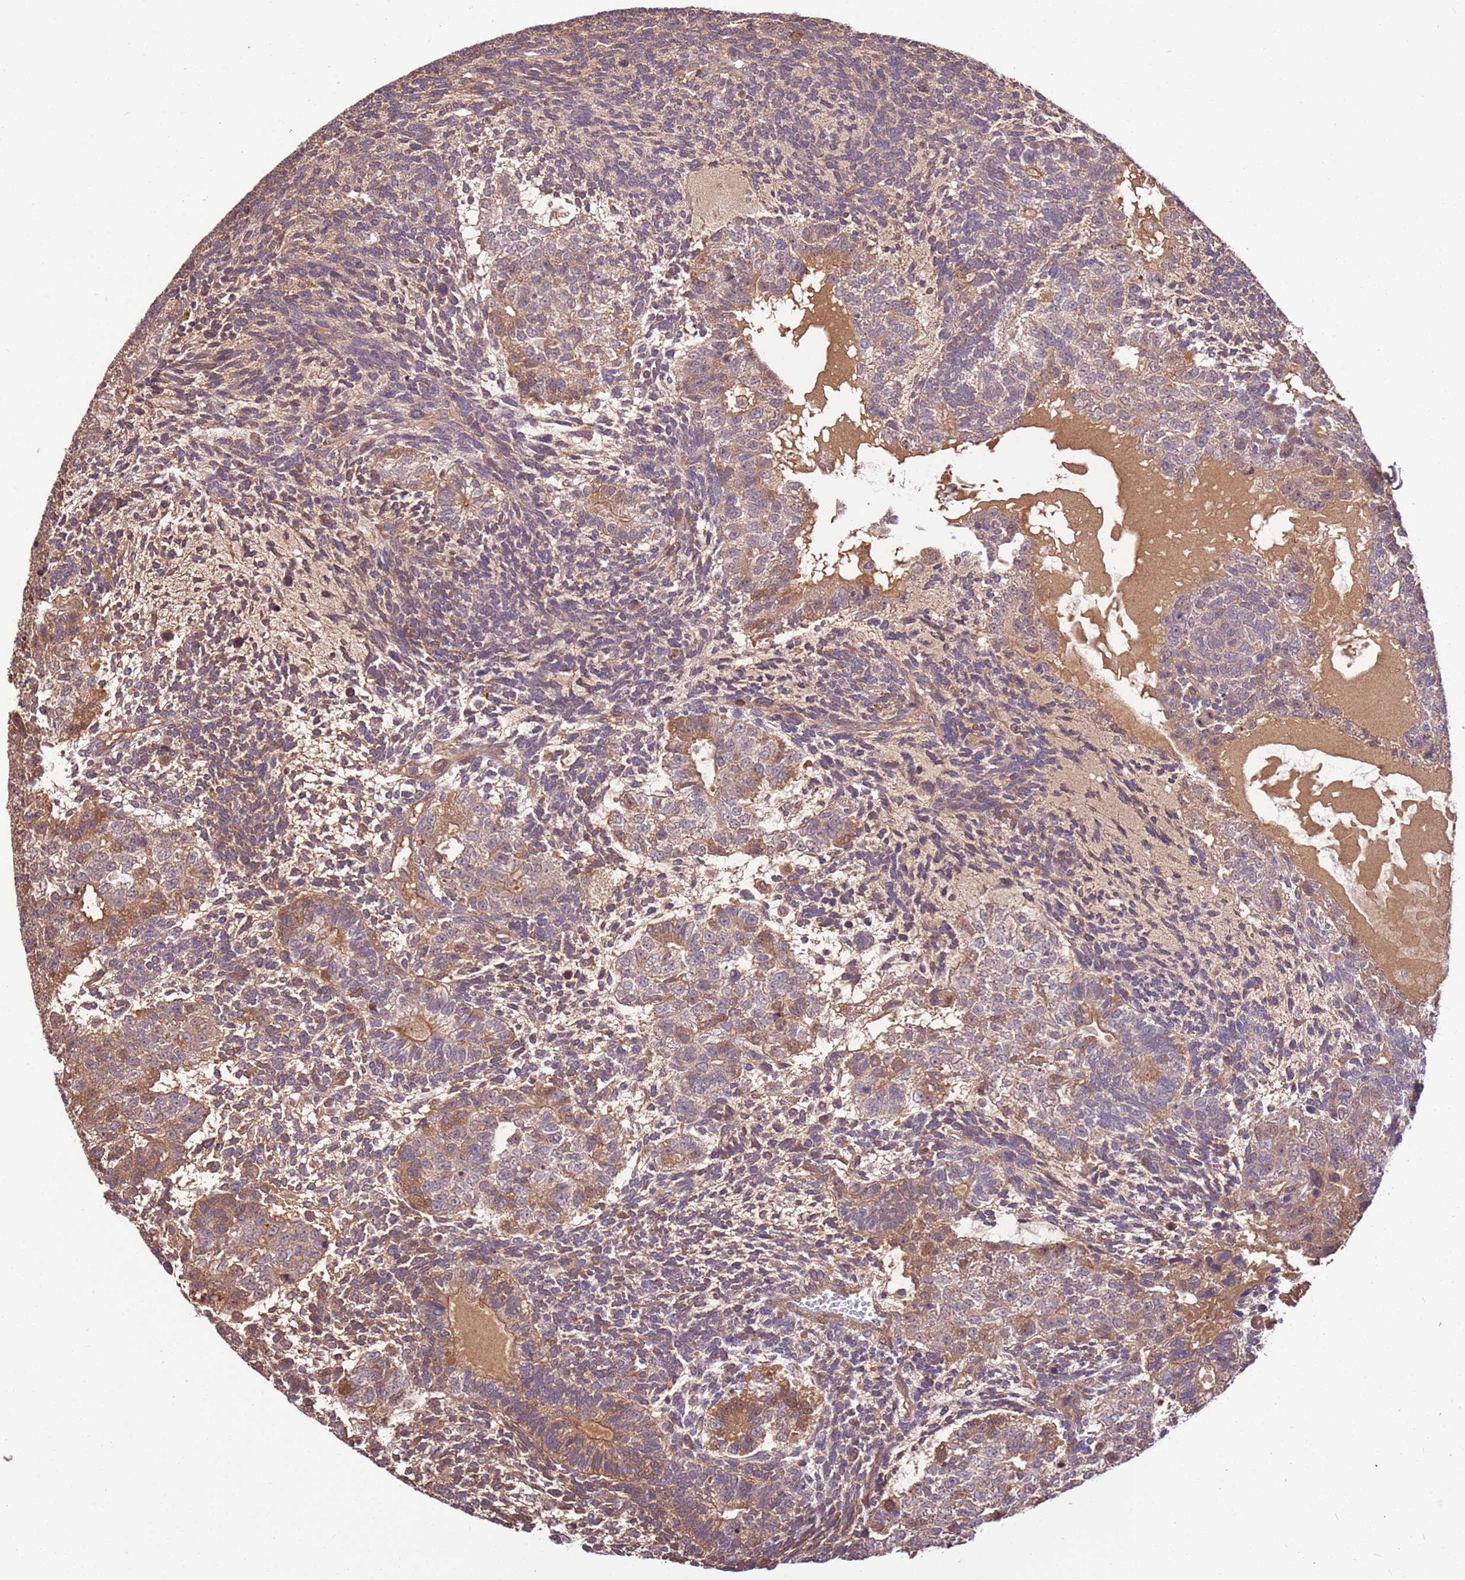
{"staining": {"intensity": "weak", "quantity": ">75%", "location": "cytoplasmic/membranous"}, "tissue": "testis cancer", "cell_type": "Tumor cells", "image_type": "cancer", "snomed": [{"axis": "morphology", "description": "Carcinoma, Embryonal, NOS"}, {"axis": "topography", "description": "Testis"}], "caption": "This histopathology image displays immunohistochemistry (IHC) staining of embryonal carcinoma (testis), with low weak cytoplasmic/membranous staining in approximately >75% of tumor cells.", "gene": "BBS5", "patient": {"sex": "male", "age": 23}}